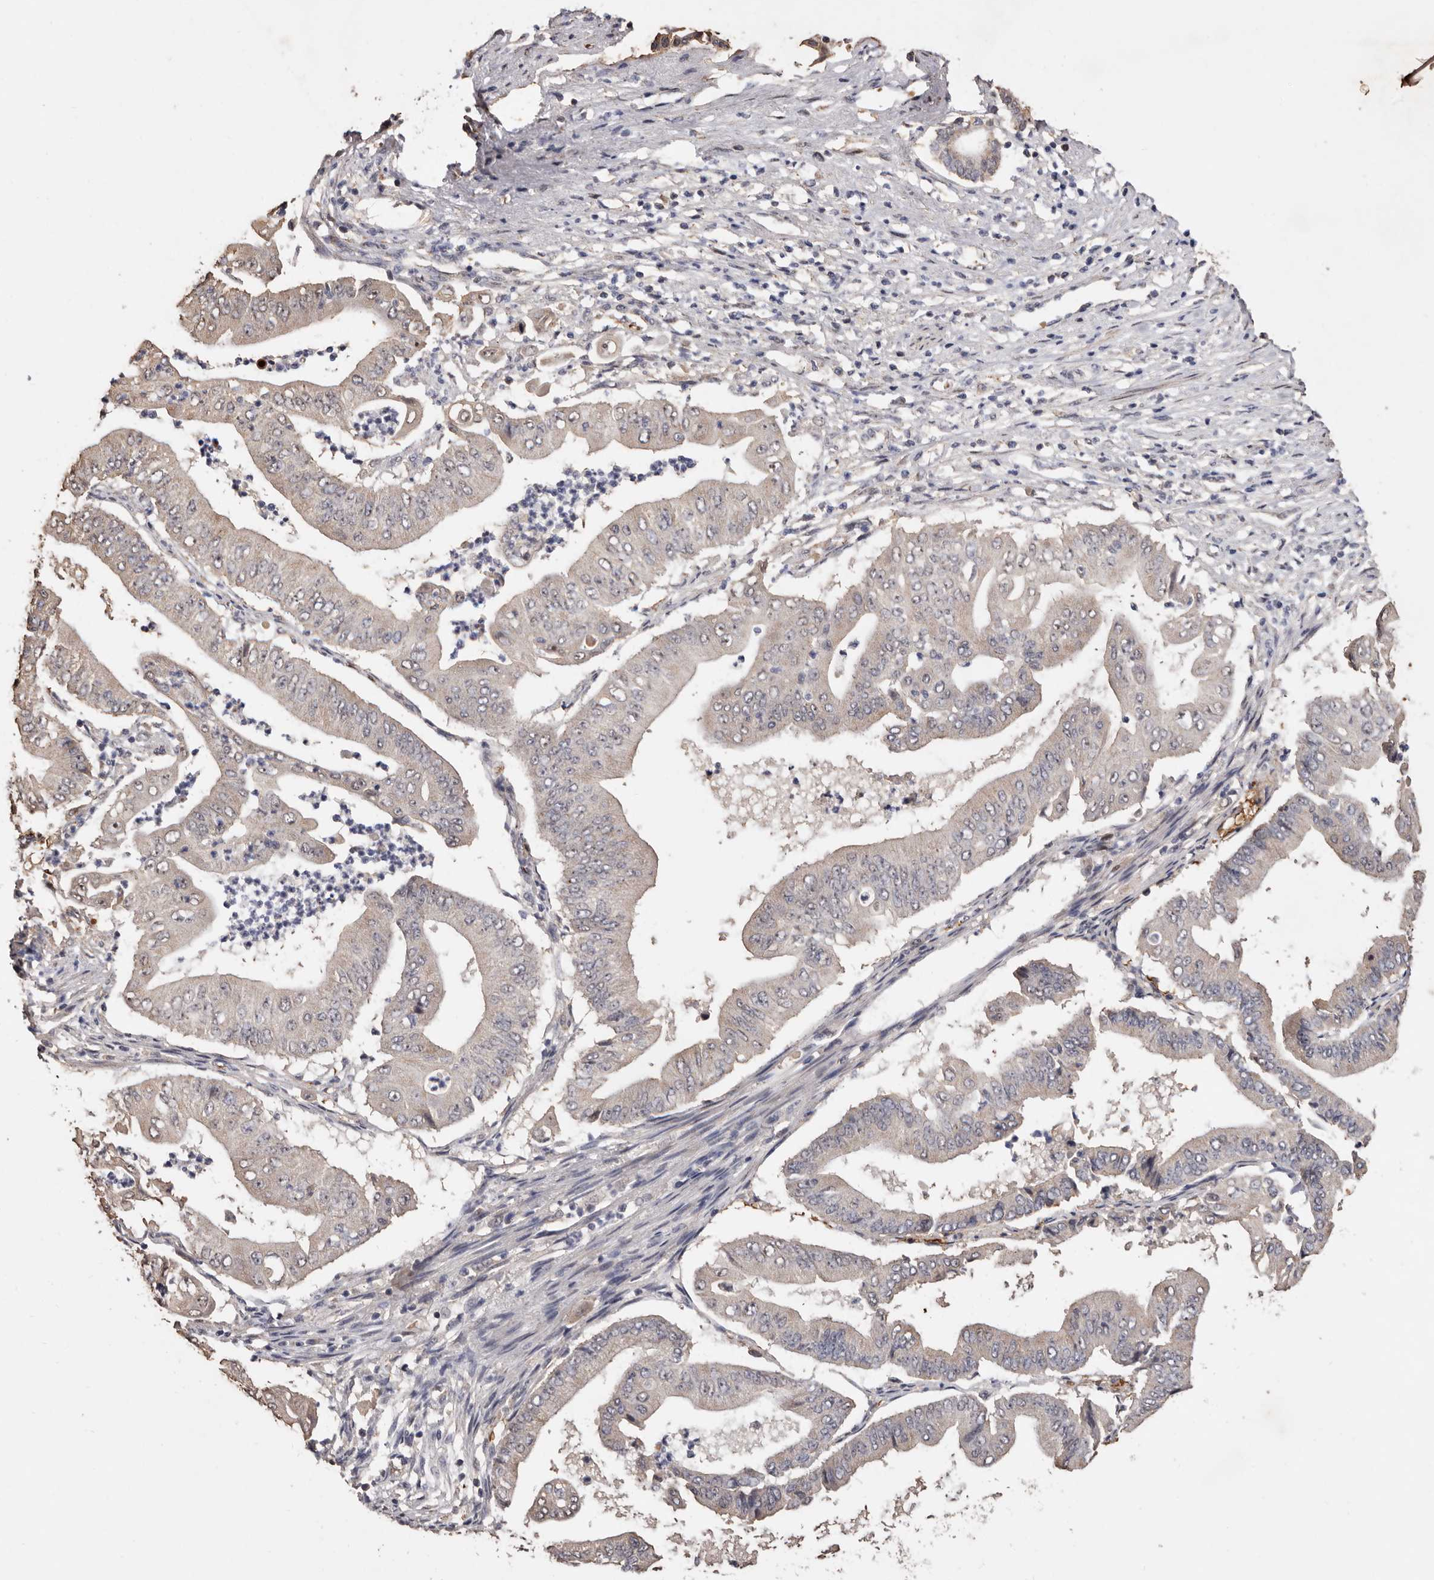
{"staining": {"intensity": "negative", "quantity": "none", "location": "none"}, "tissue": "pancreatic cancer", "cell_type": "Tumor cells", "image_type": "cancer", "snomed": [{"axis": "morphology", "description": "Adenocarcinoma, NOS"}, {"axis": "topography", "description": "Pancreas"}], "caption": "Immunohistochemical staining of pancreatic cancer (adenocarcinoma) reveals no significant expression in tumor cells.", "gene": "GRAMD2A", "patient": {"sex": "female", "age": 77}}